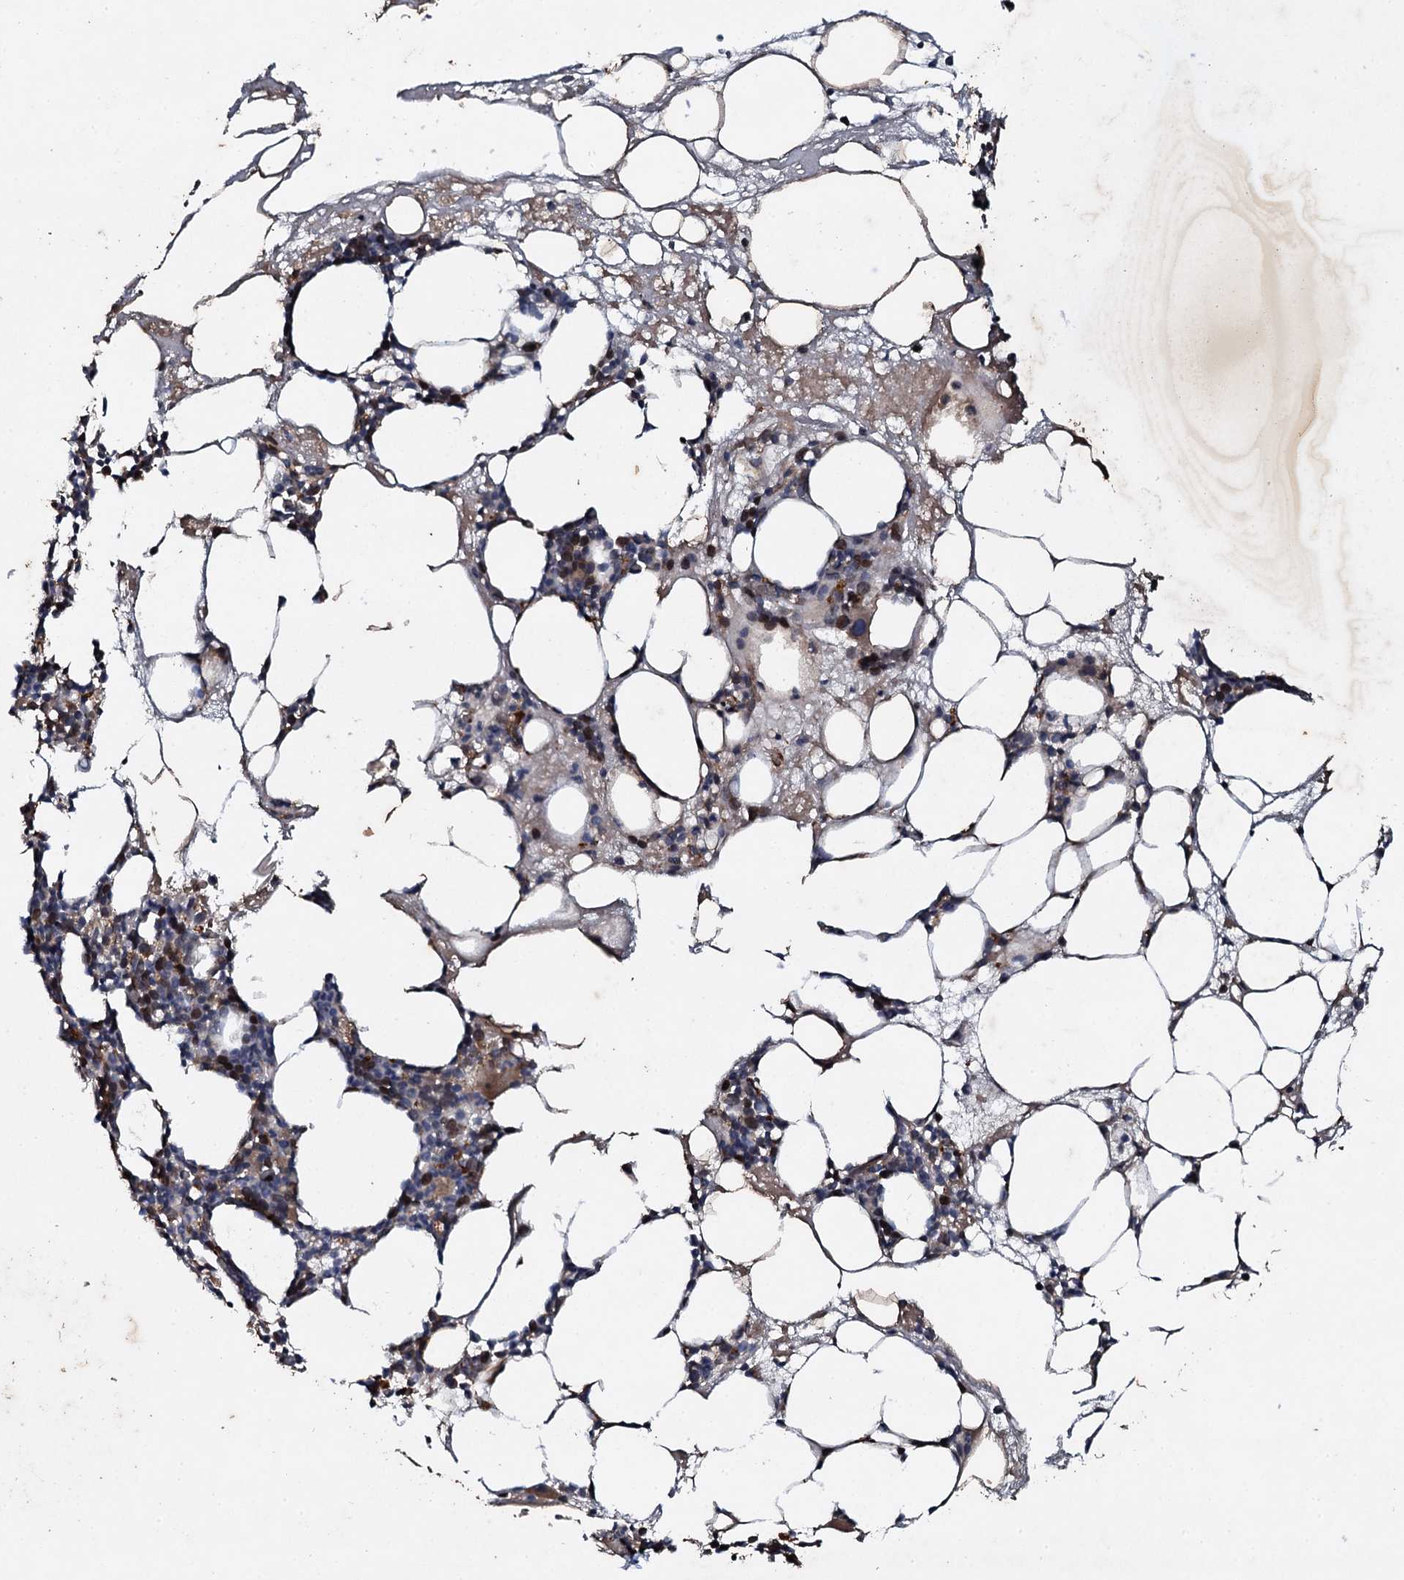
{"staining": {"intensity": "strong", "quantity": "25%-75%", "location": "cytoplasmic/membranous"}, "tissue": "bone marrow", "cell_type": "Hematopoietic cells", "image_type": "normal", "snomed": [{"axis": "morphology", "description": "Normal tissue, NOS"}, {"axis": "topography", "description": "Bone marrow"}], "caption": "Immunohistochemistry (IHC) micrograph of normal human bone marrow stained for a protein (brown), which demonstrates high levels of strong cytoplasmic/membranous staining in approximately 25%-75% of hematopoietic cells.", "gene": "ADAMTS10", "patient": {"sex": "male", "age": 80}}